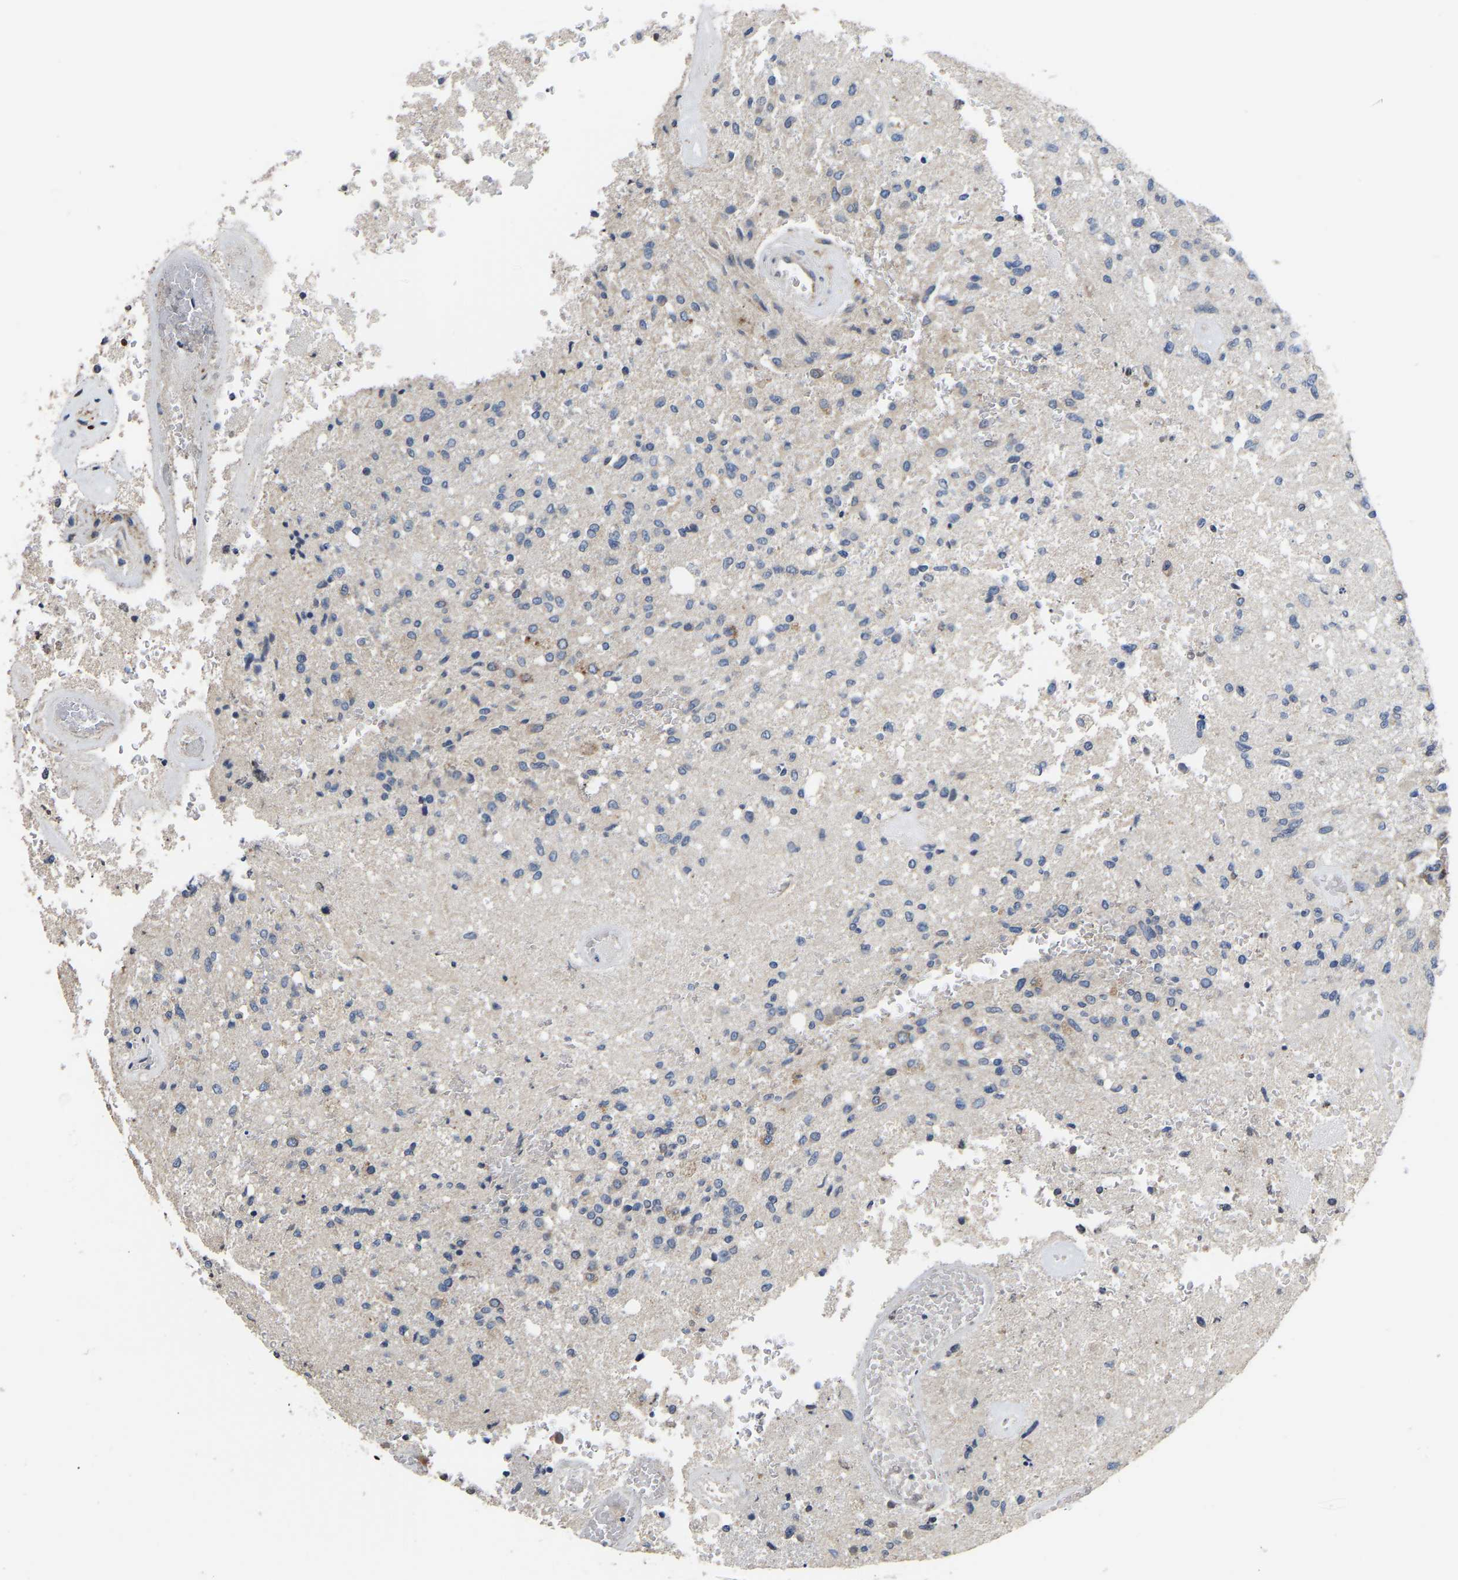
{"staining": {"intensity": "negative", "quantity": "none", "location": "none"}, "tissue": "glioma", "cell_type": "Tumor cells", "image_type": "cancer", "snomed": [{"axis": "morphology", "description": "Normal tissue, NOS"}, {"axis": "morphology", "description": "Glioma, malignant, High grade"}, {"axis": "topography", "description": "Cerebral cortex"}], "caption": "Immunohistochemical staining of glioma displays no significant staining in tumor cells.", "gene": "AIMP2", "patient": {"sex": "male", "age": 77}}